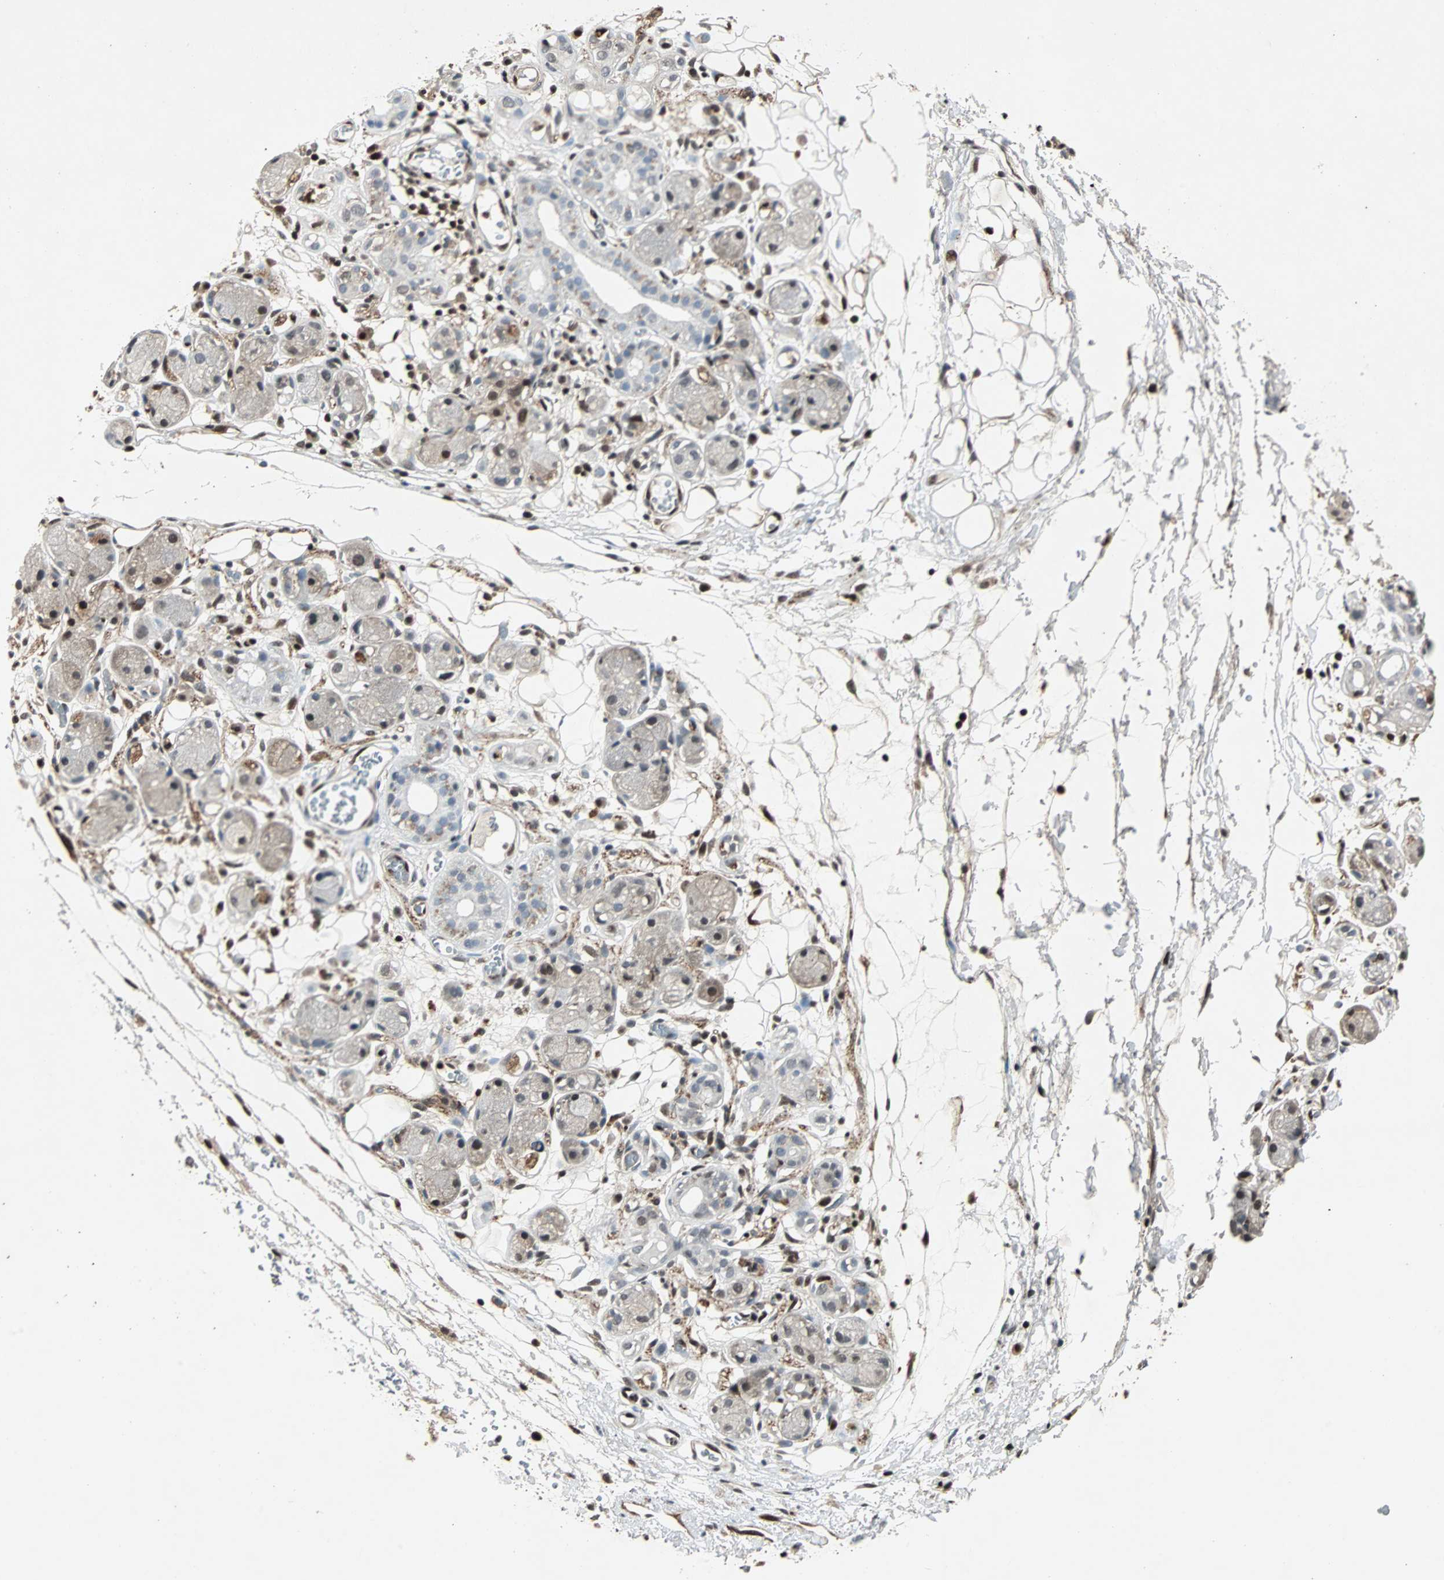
{"staining": {"intensity": "moderate", "quantity": ">75%", "location": "cytoplasmic/membranous"}, "tissue": "adipose tissue", "cell_type": "Adipocytes", "image_type": "normal", "snomed": [{"axis": "morphology", "description": "Normal tissue, NOS"}, {"axis": "morphology", "description": "Inflammation, NOS"}, {"axis": "topography", "description": "Vascular tissue"}, {"axis": "topography", "description": "Salivary gland"}], "caption": "This is a photomicrograph of IHC staining of normal adipose tissue, which shows moderate expression in the cytoplasmic/membranous of adipocytes.", "gene": "ACLY", "patient": {"sex": "female", "age": 75}}